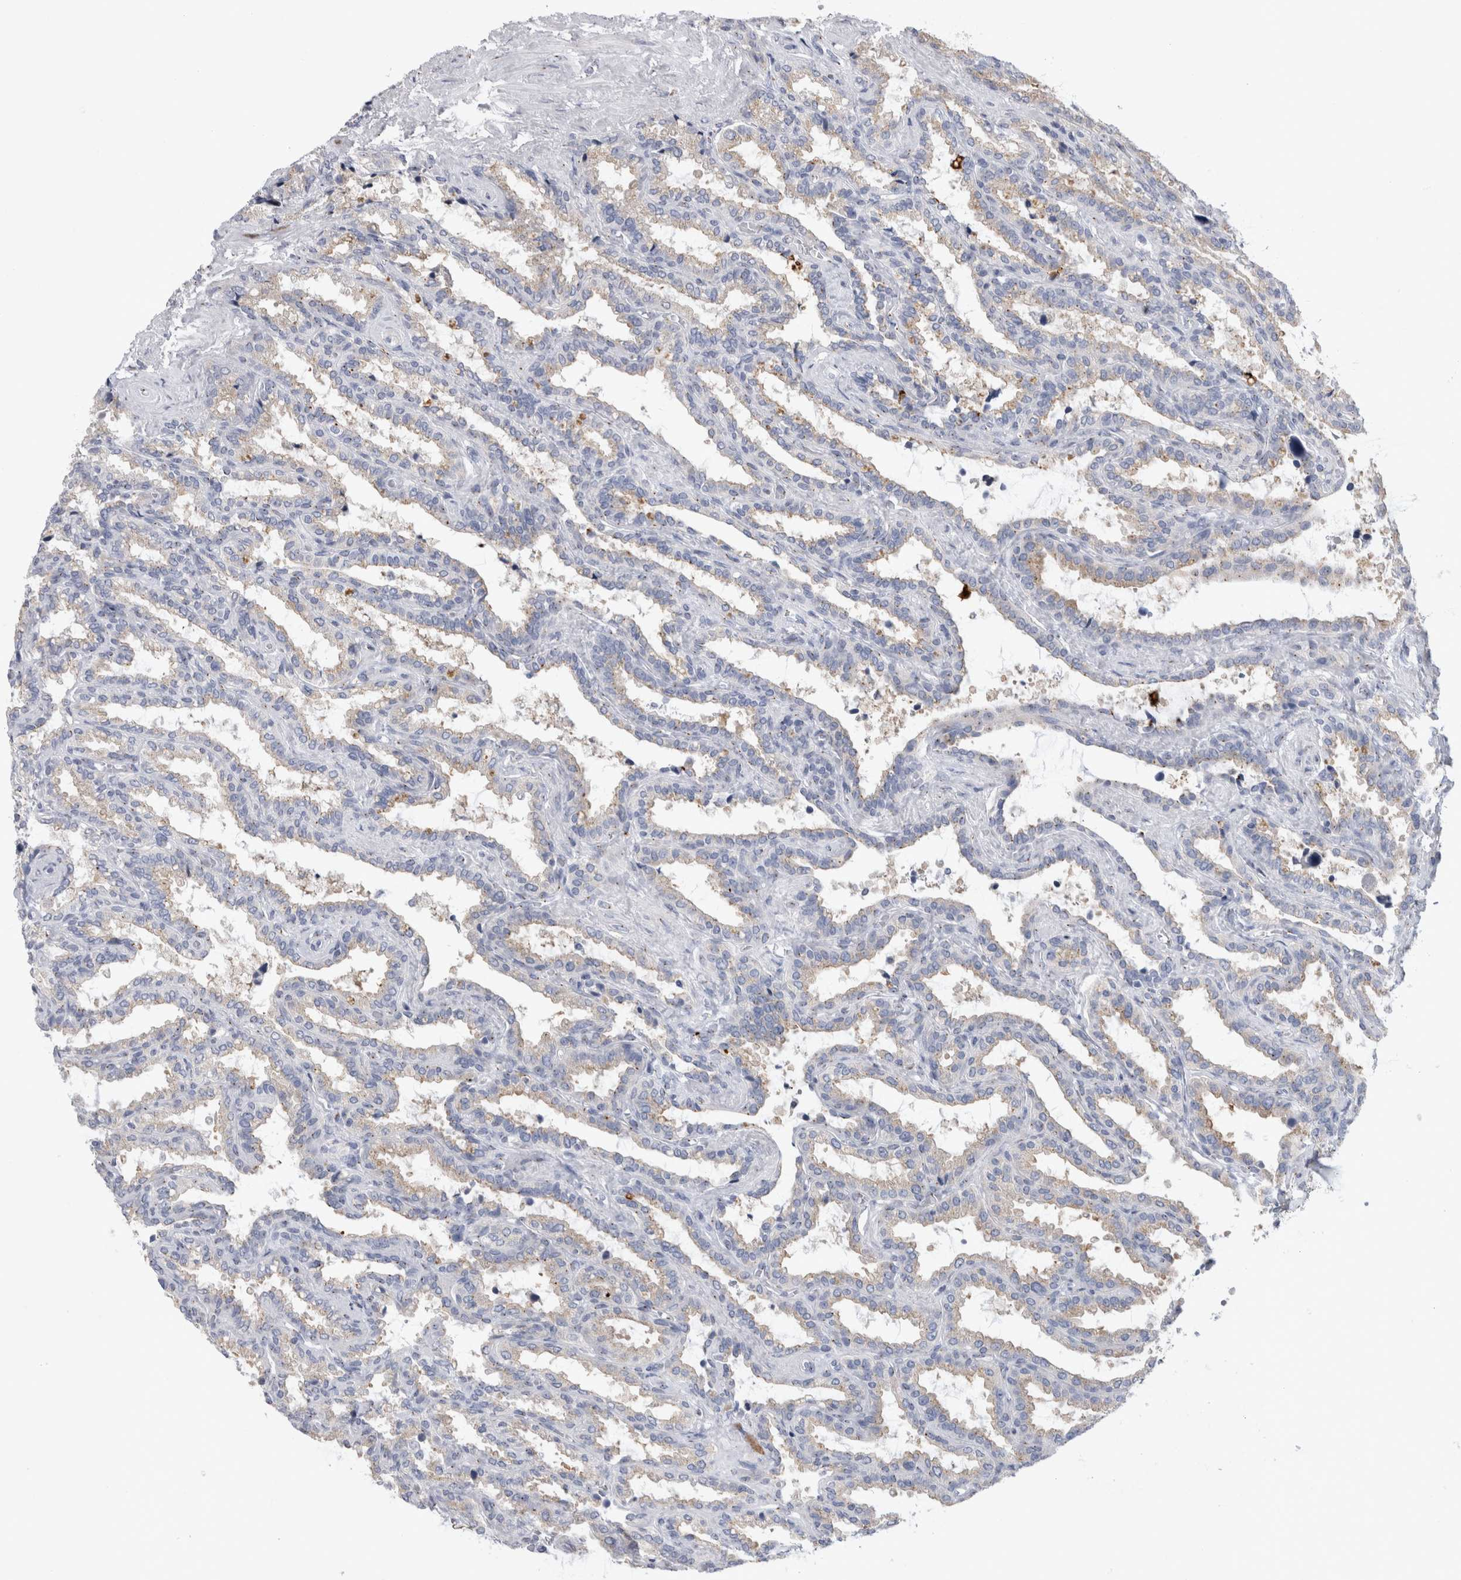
{"staining": {"intensity": "moderate", "quantity": "25%-75%", "location": "cytoplasmic/membranous"}, "tissue": "seminal vesicle", "cell_type": "Glandular cells", "image_type": "normal", "snomed": [{"axis": "morphology", "description": "Normal tissue, NOS"}, {"axis": "topography", "description": "Seminal veicle"}], "caption": "Approximately 25%-75% of glandular cells in unremarkable seminal vesicle reveal moderate cytoplasmic/membranous protein staining as visualized by brown immunohistochemical staining.", "gene": "AKAP9", "patient": {"sex": "male", "age": 46}}